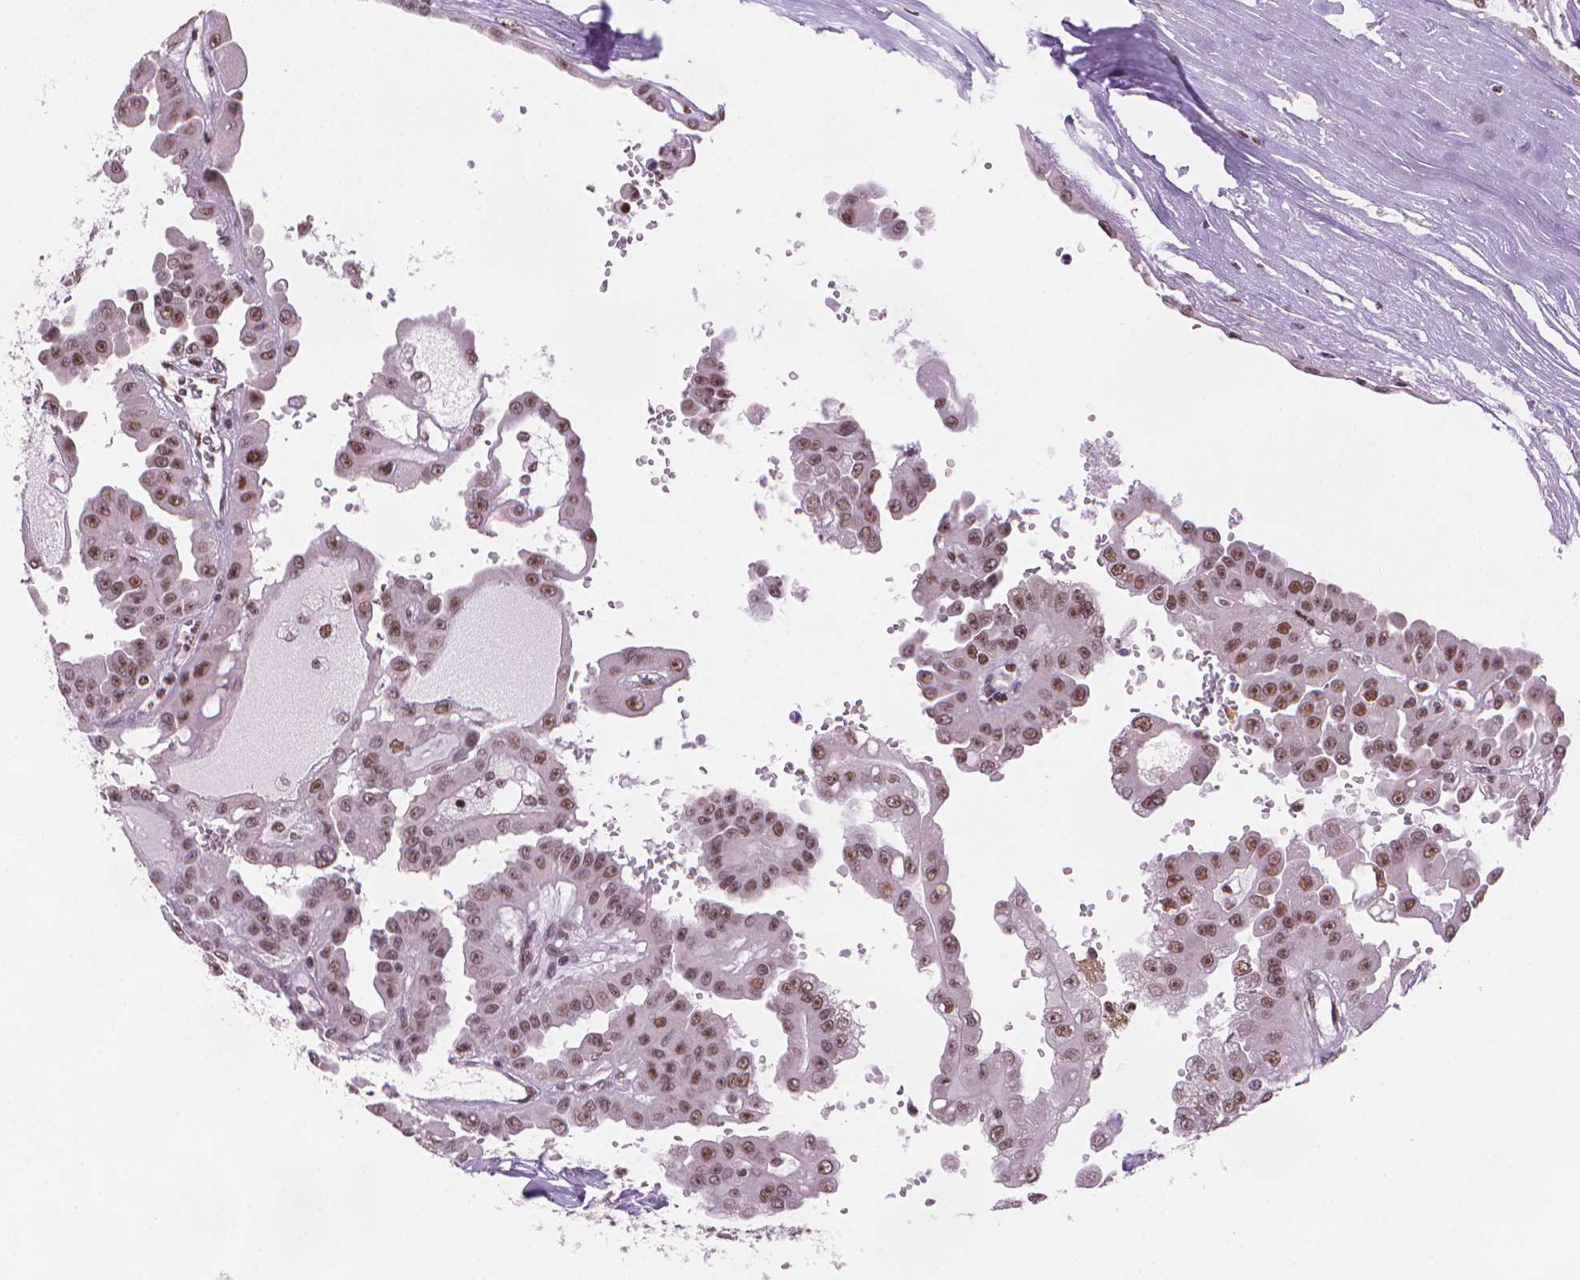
{"staining": {"intensity": "moderate", "quantity": ">75%", "location": "nuclear"}, "tissue": "renal cancer", "cell_type": "Tumor cells", "image_type": "cancer", "snomed": [{"axis": "morphology", "description": "Adenocarcinoma, NOS"}, {"axis": "topography", "description": "Kidney"}], "caption": "Tumor cells reveal medium levels of moderate nuclear expression in about >75% of cells in human renal cancer (adenocarcinoma).", "gene": "UBN1", "patient": {"sex": "male", "age": 58}}